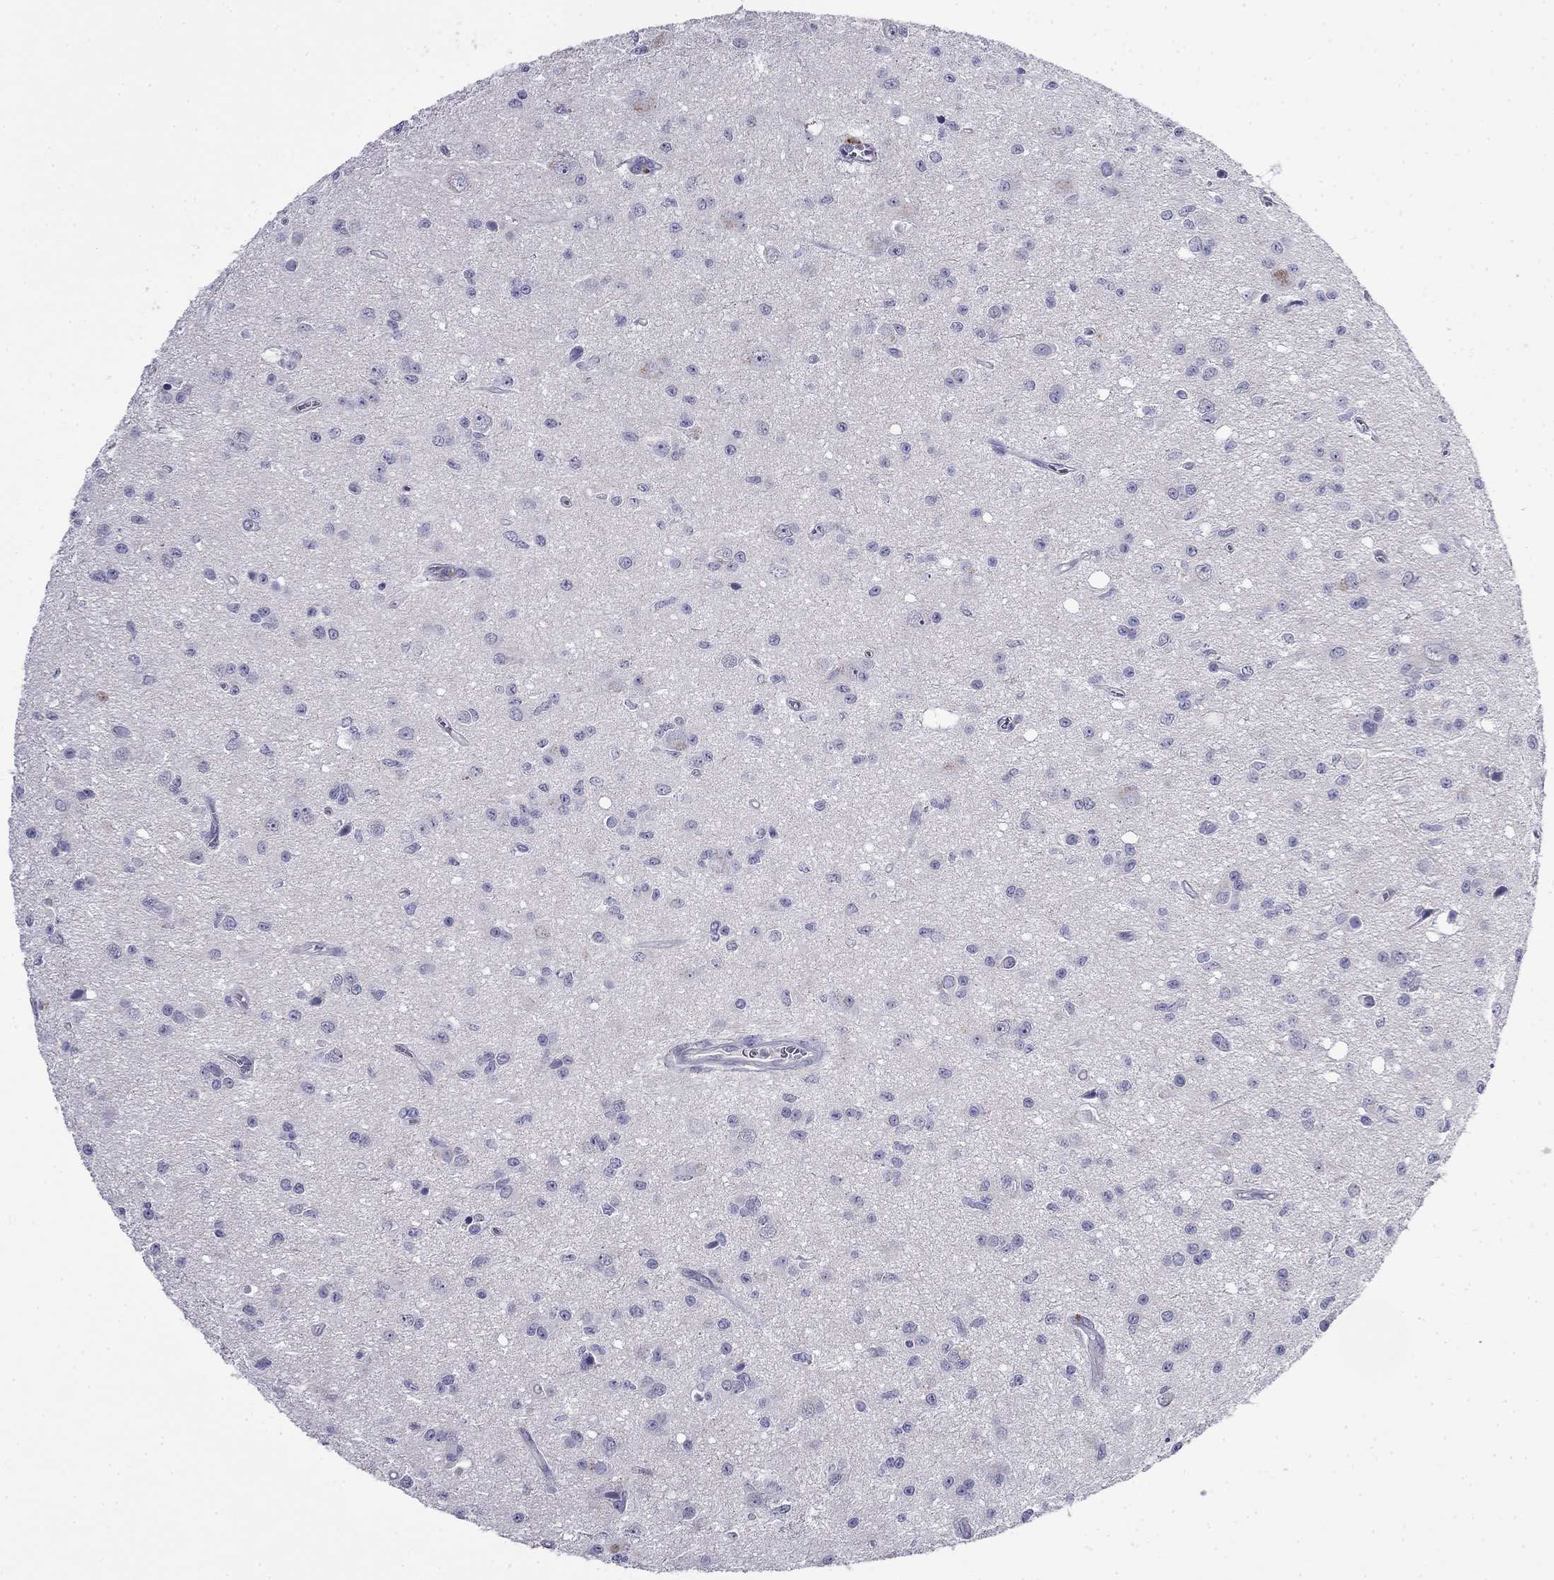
{"staining": {"intensity": "negative", "quantity": "none", "location": "none"}, "tissue": "glioma", "cell_type": "Tumor cells", "image_type": "cancer", "snomed": [{"axis": "morphology", "description": "Glioma, malignant, Low grade"}, {"axis": "topography", "description": "Brain"}], "caption": "The image exhibits no significant positivity in tumor cells of glioma.", "gene": "MYO15A", "patient": {"sex": "female", "age": 45}}